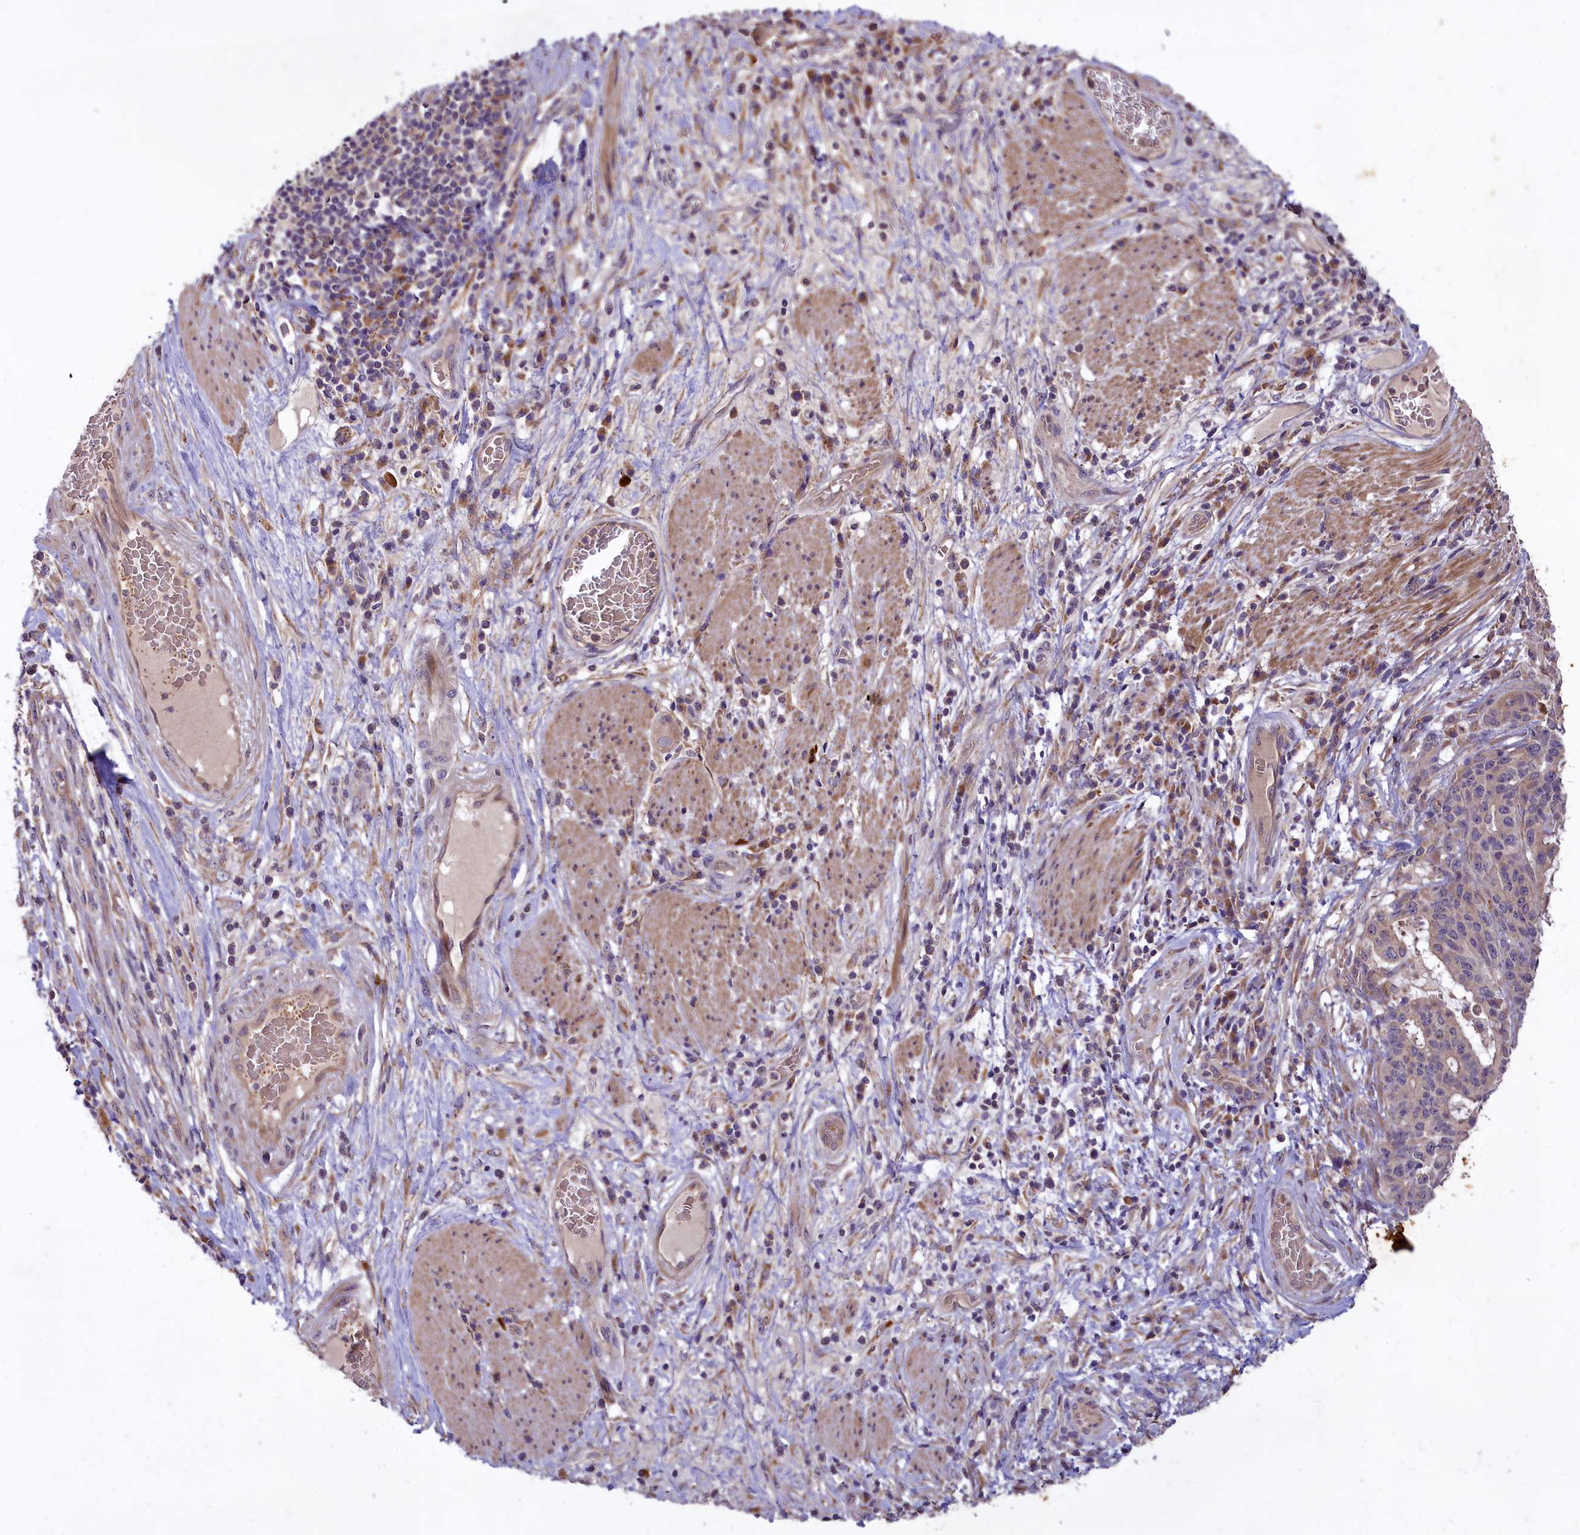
{"staining": {"intensity": "weak", "quantity": "25%-75%", "location": "cytoplasmic/membranous"}, "tissue": "stomach cancer", "cell_type": "Tumor cells", "image_type": "cancer", "snomed": [{"axis": "morphology", "description": "Normal tissue, NOS"}, {"axis": "morphology", "description": "Adenocarcinoma, NOS"}, {"axis": "topography", "description": "Stomach"}], "caption": "Immunohistochemistry of stomach adenocarcinoma reveals low levels of weak cytoplasmic/membranous staining in about 25%-75% of tumor cells.", "gene": "MEMO1", "patient": {"sex": "female", "age": 64}}